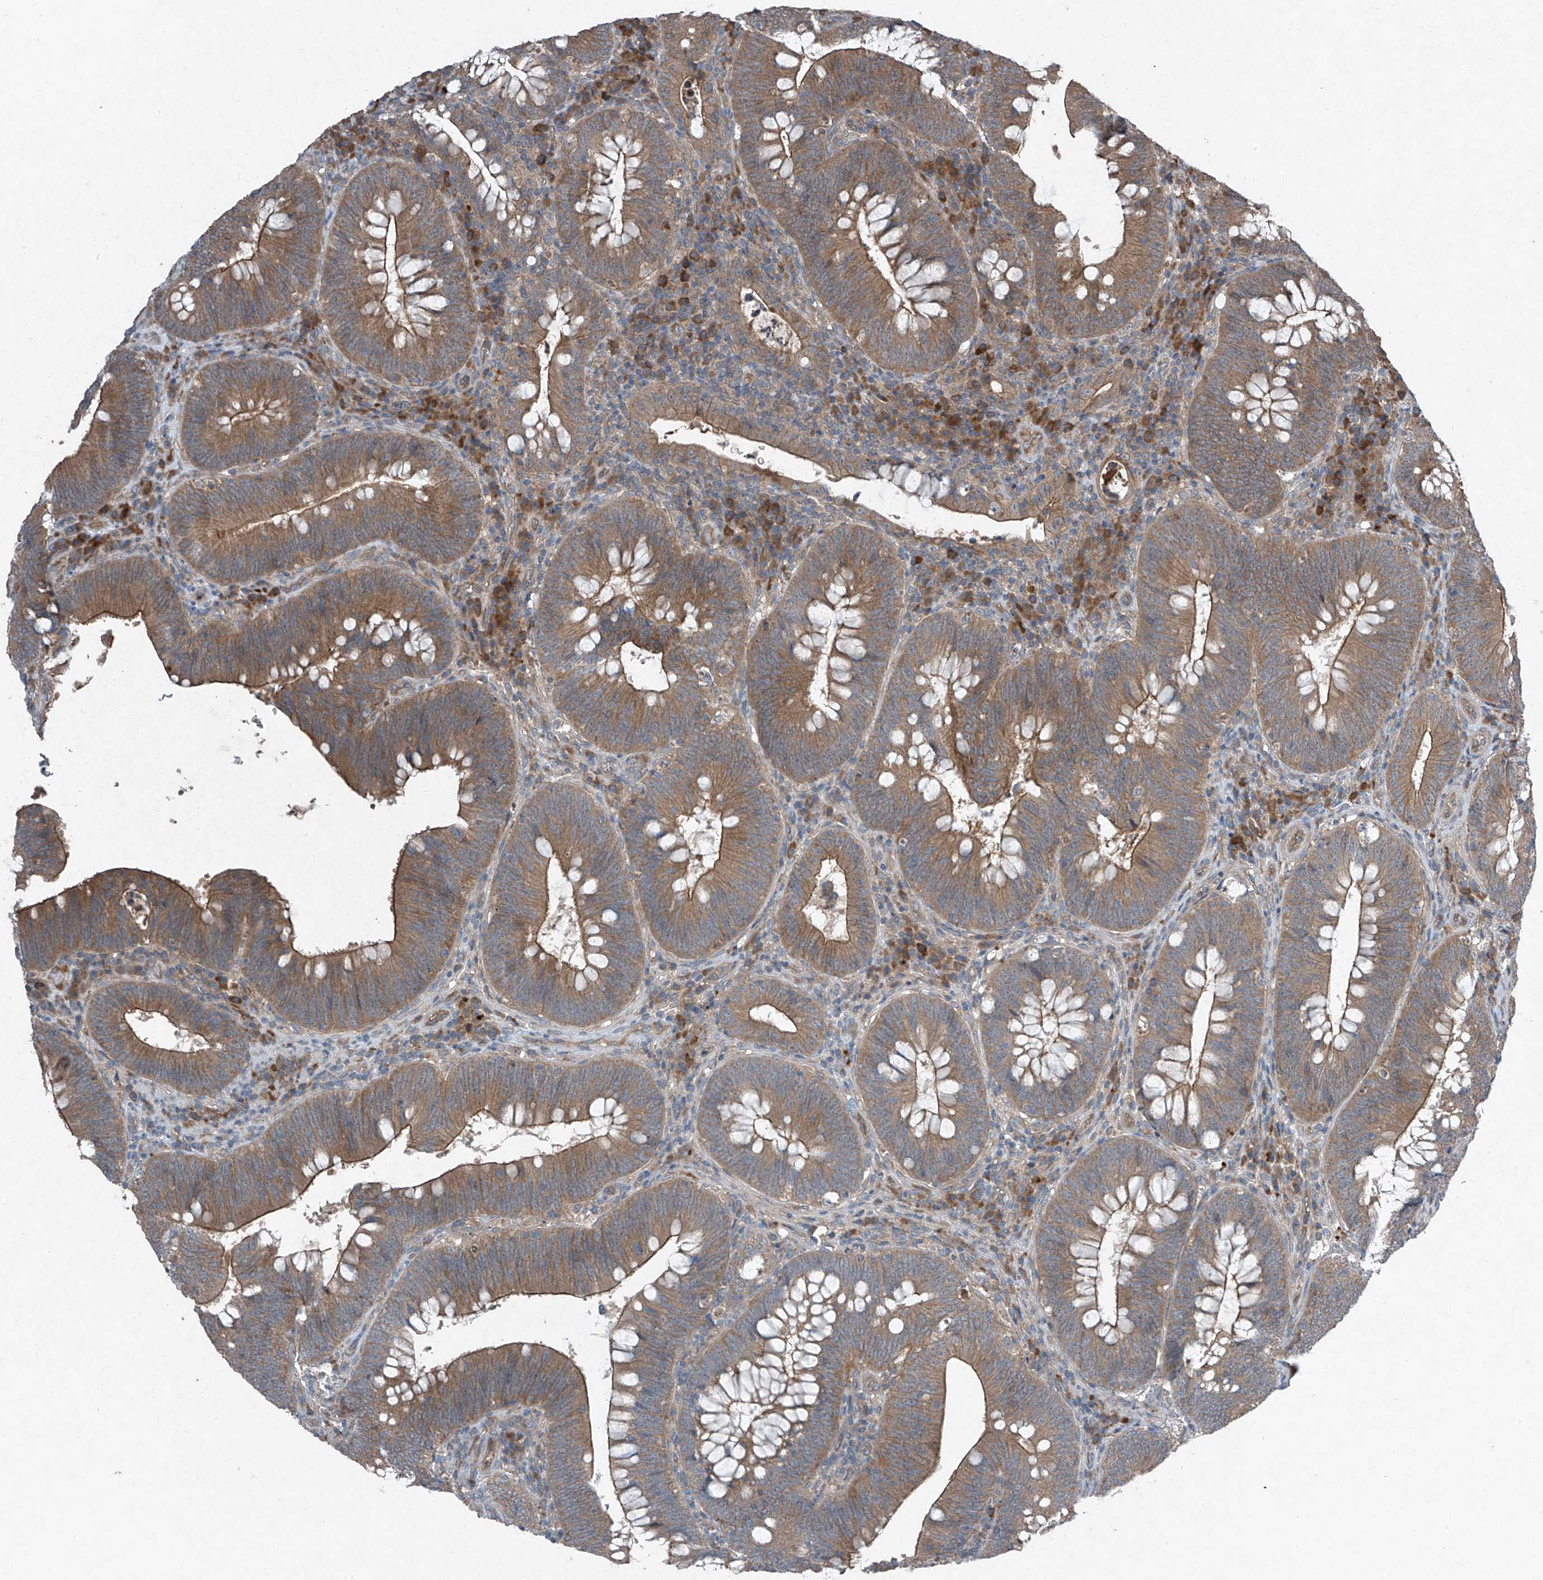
{"staining": {"intensity": "moderate", "quantity": ">75%", "location": "cytoplasmic/membranous"}, "tissue": "colorectal cancer", "cell_type": "Tumor cells", "image_type": "cancer", "snomed": [{"axis": "morphology", "description": "Normal tissue, NOS"}, {"axis": "topography", "description": "Colon"}], "caption": "Immunohistochemical staining of human colorectal cancer exhibits medium levels of moderate cytoplasmic/membranous positivity in approximately >75% of tumor cells.", "gene": "FOXRED2", "patient": {"sex": "female", "age": 82}}